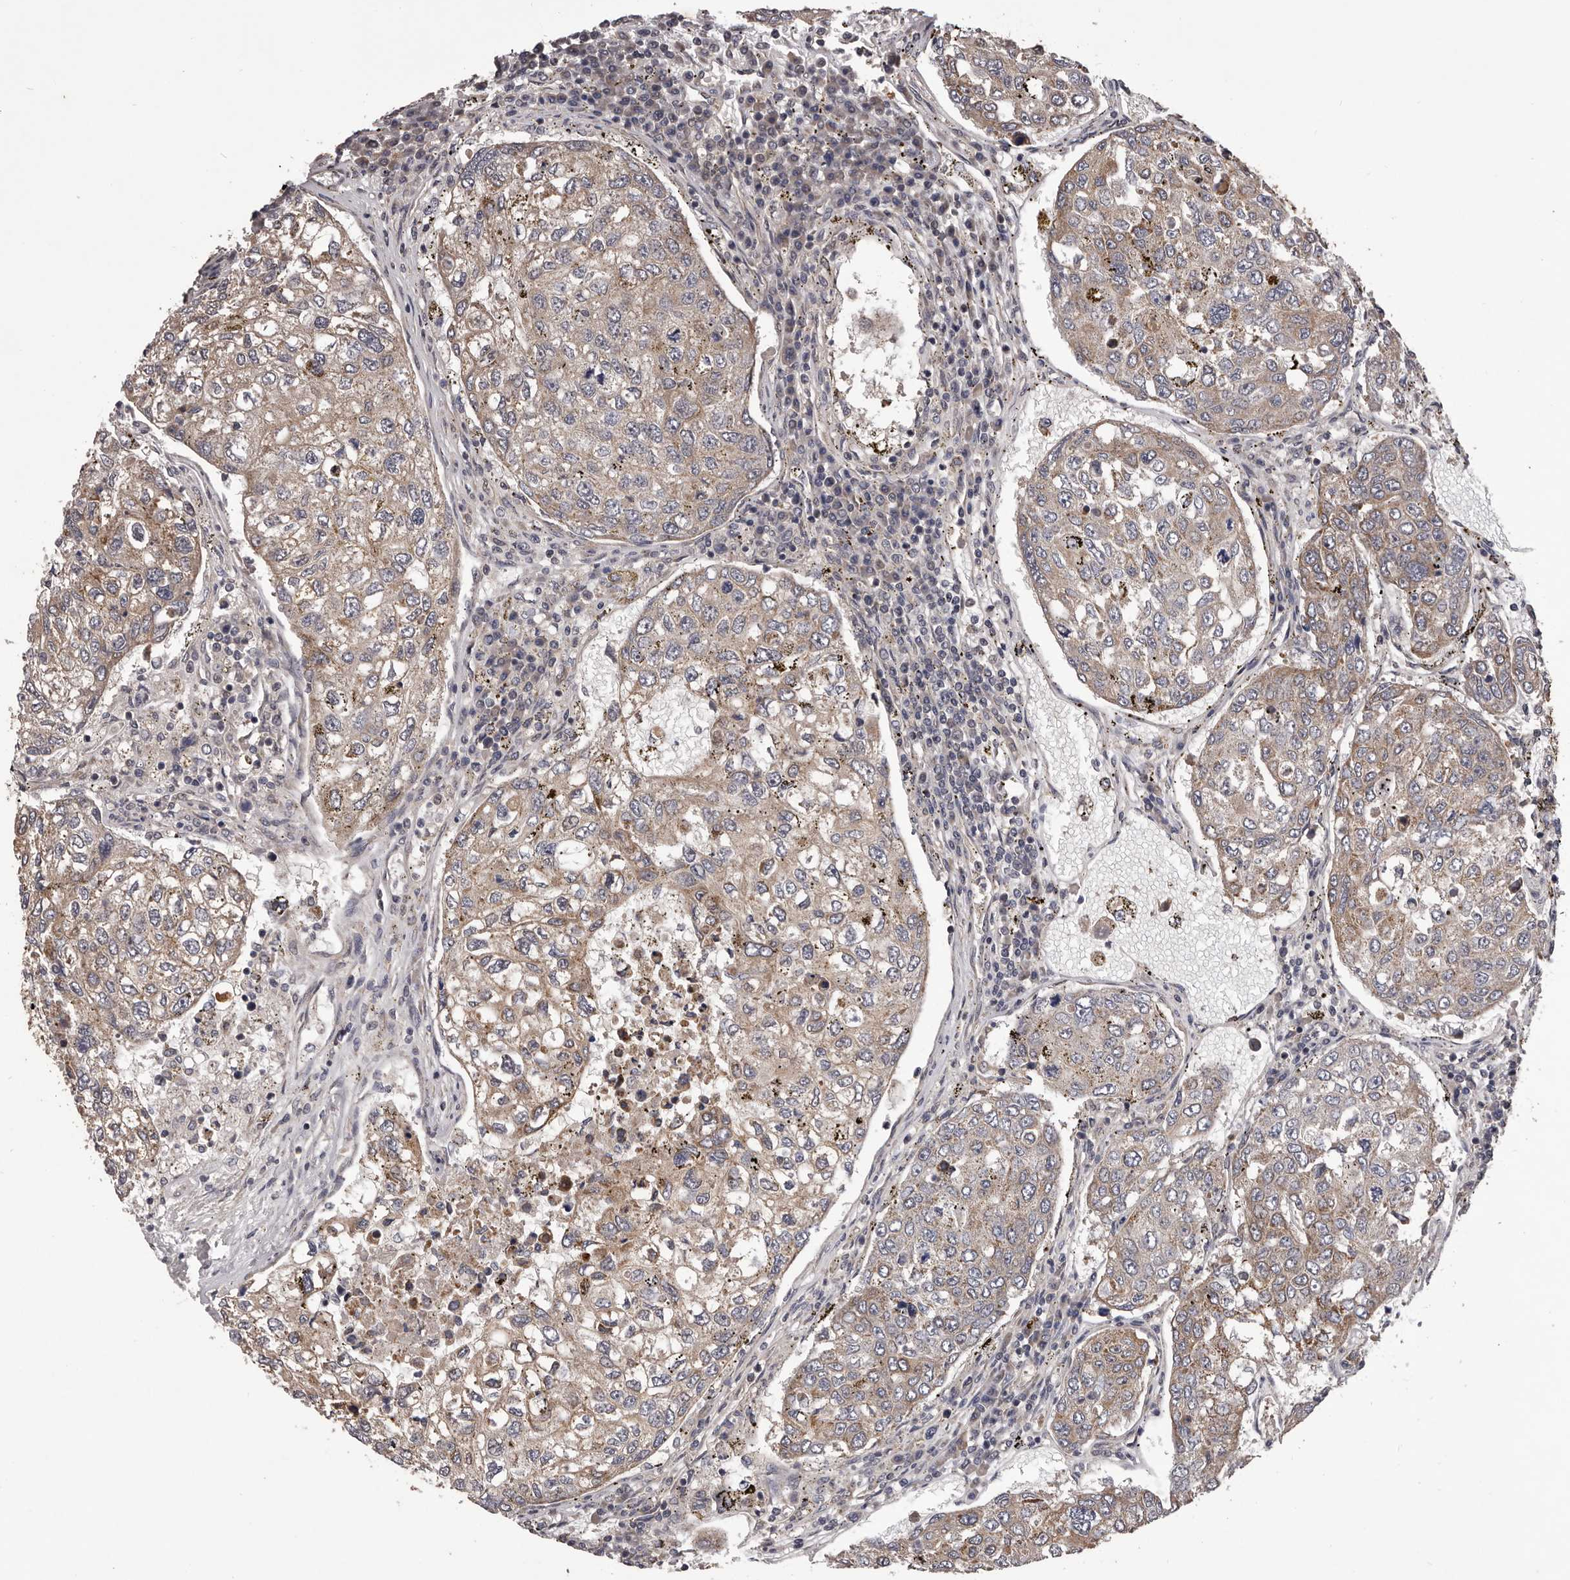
{"staining": {"intensity": "moderate", "quantity": "25%-75%", "location": "cytoplasmic/membranous"}, "tissue": "urothelial cancer", "cell_type": "Tumor cells", "image_type": "cancer", "snomed": [{"axis": "morphology", "description": "Urothelial carcinoma, High grade"}, {"axis": "topography", "description": "Lymph node"}, {"axis": "topography", "description": "Urinary bladder"}], "caption": "A medium amount of moderate cytoplasmic/membranous positivity is identified in about 25%-75% of tumor cells in urothelial cancer tissue. (DAB (3,3'-diaminobenzidine) = brown stain, brightfield microscopy at high magnification).", "gene": "CELF3", "patient": {"sex": "male", "age": 51}}